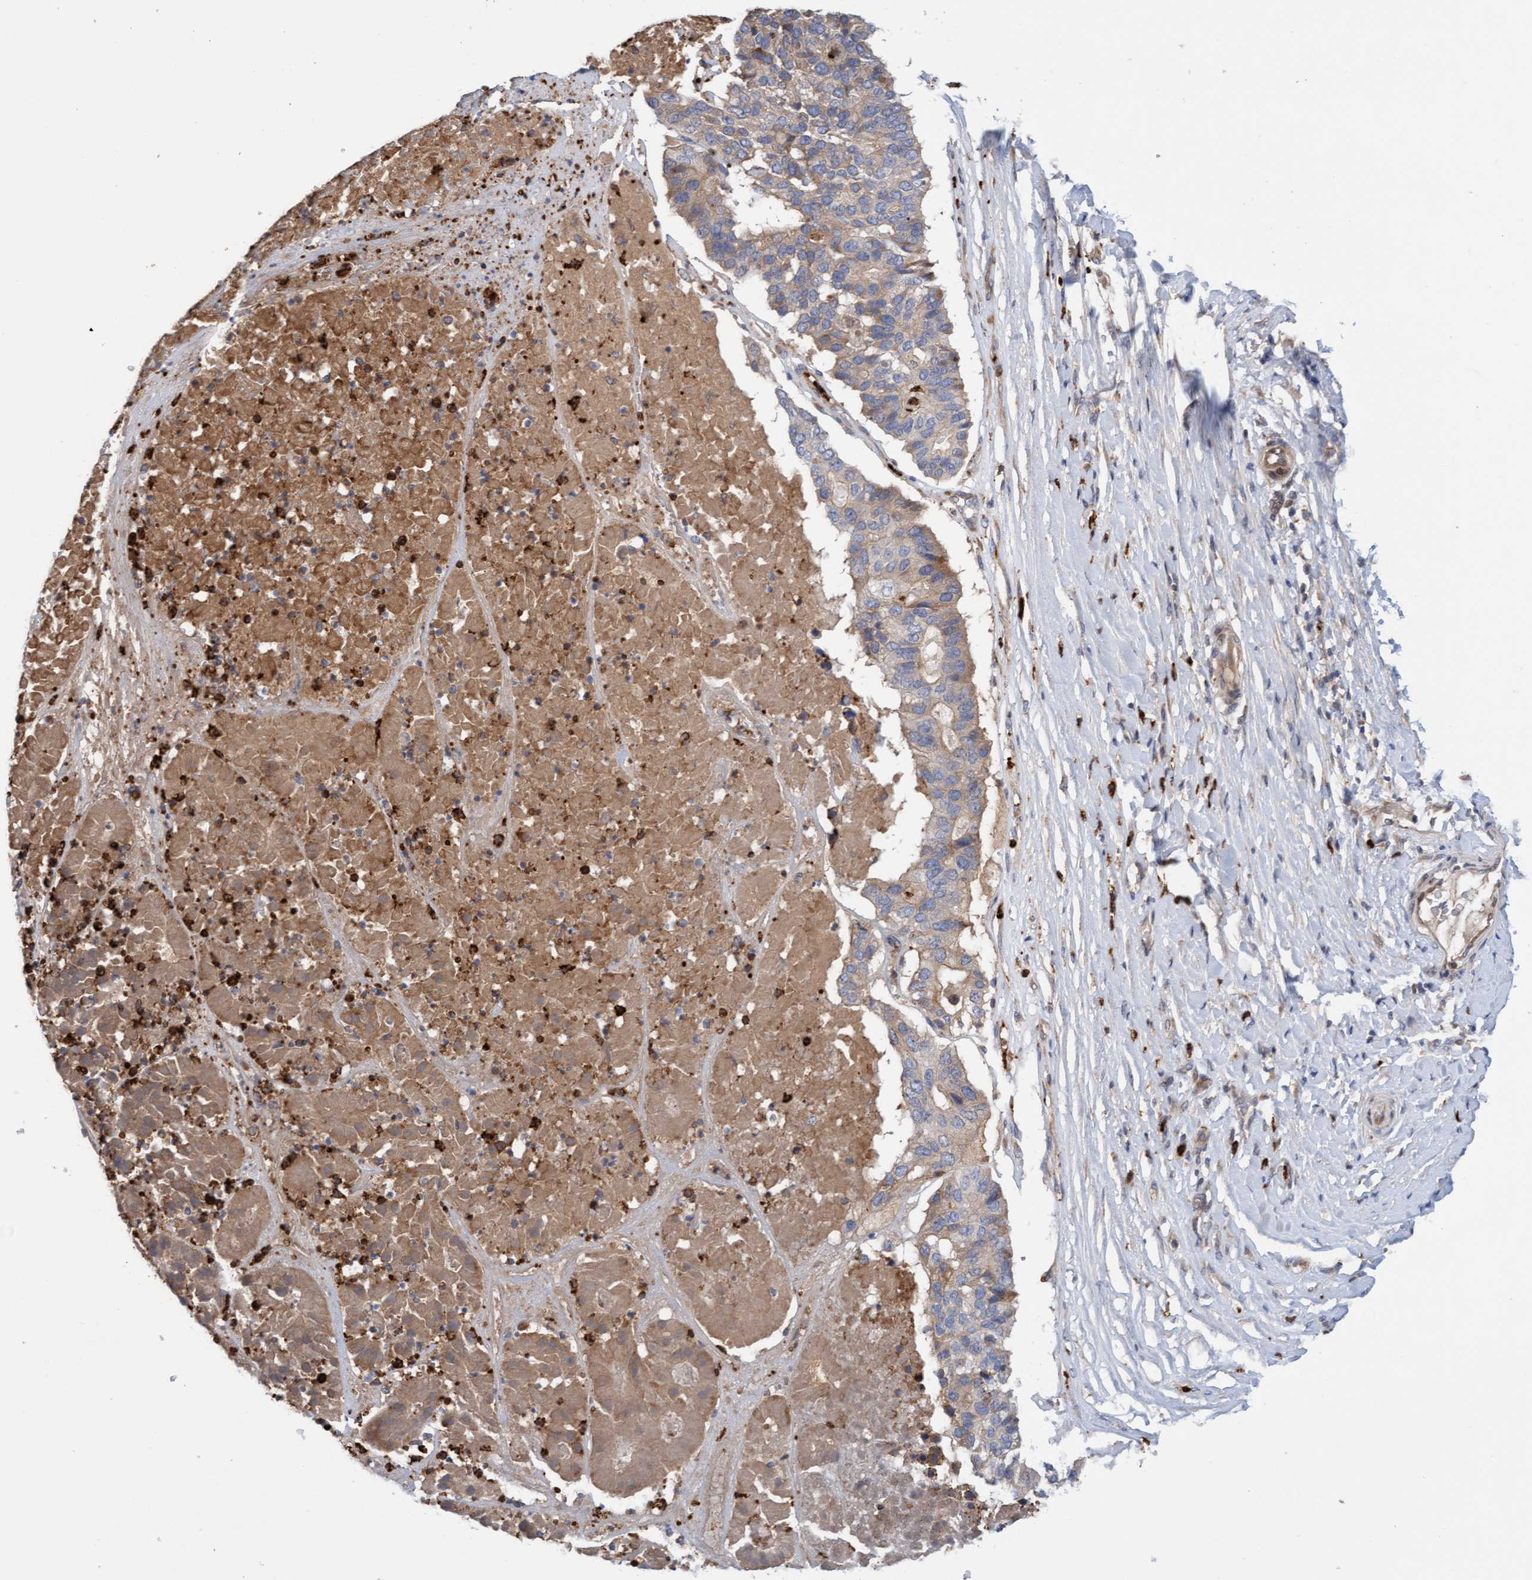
{"staining": {"intensity": "weak", "quantity": "25%-75%", "location": "cytoplasmic/membranous"}, "tissue": "pancreatic cancer", "cell_type": "Tumor cells", "image_type": "cancer", "snomed": [{"axis": "morphology", "description": "Adenocarcinoma, NOS"}, {"axis": "topography", "description": "Pancreas"}], "caption": "IHC photomicrograph of neoplastic tissue: pancreatic adenocarcinoma stained using immunohistochemistry (IHC) shows low levels of weak protein expression localized specifically in the cytoplasmic/membranous of tumor cells, appearing as a cytoplasmic/membranous brown color.", "gene": "MMP8", "patient": {"sex": "male", "age": 50}}